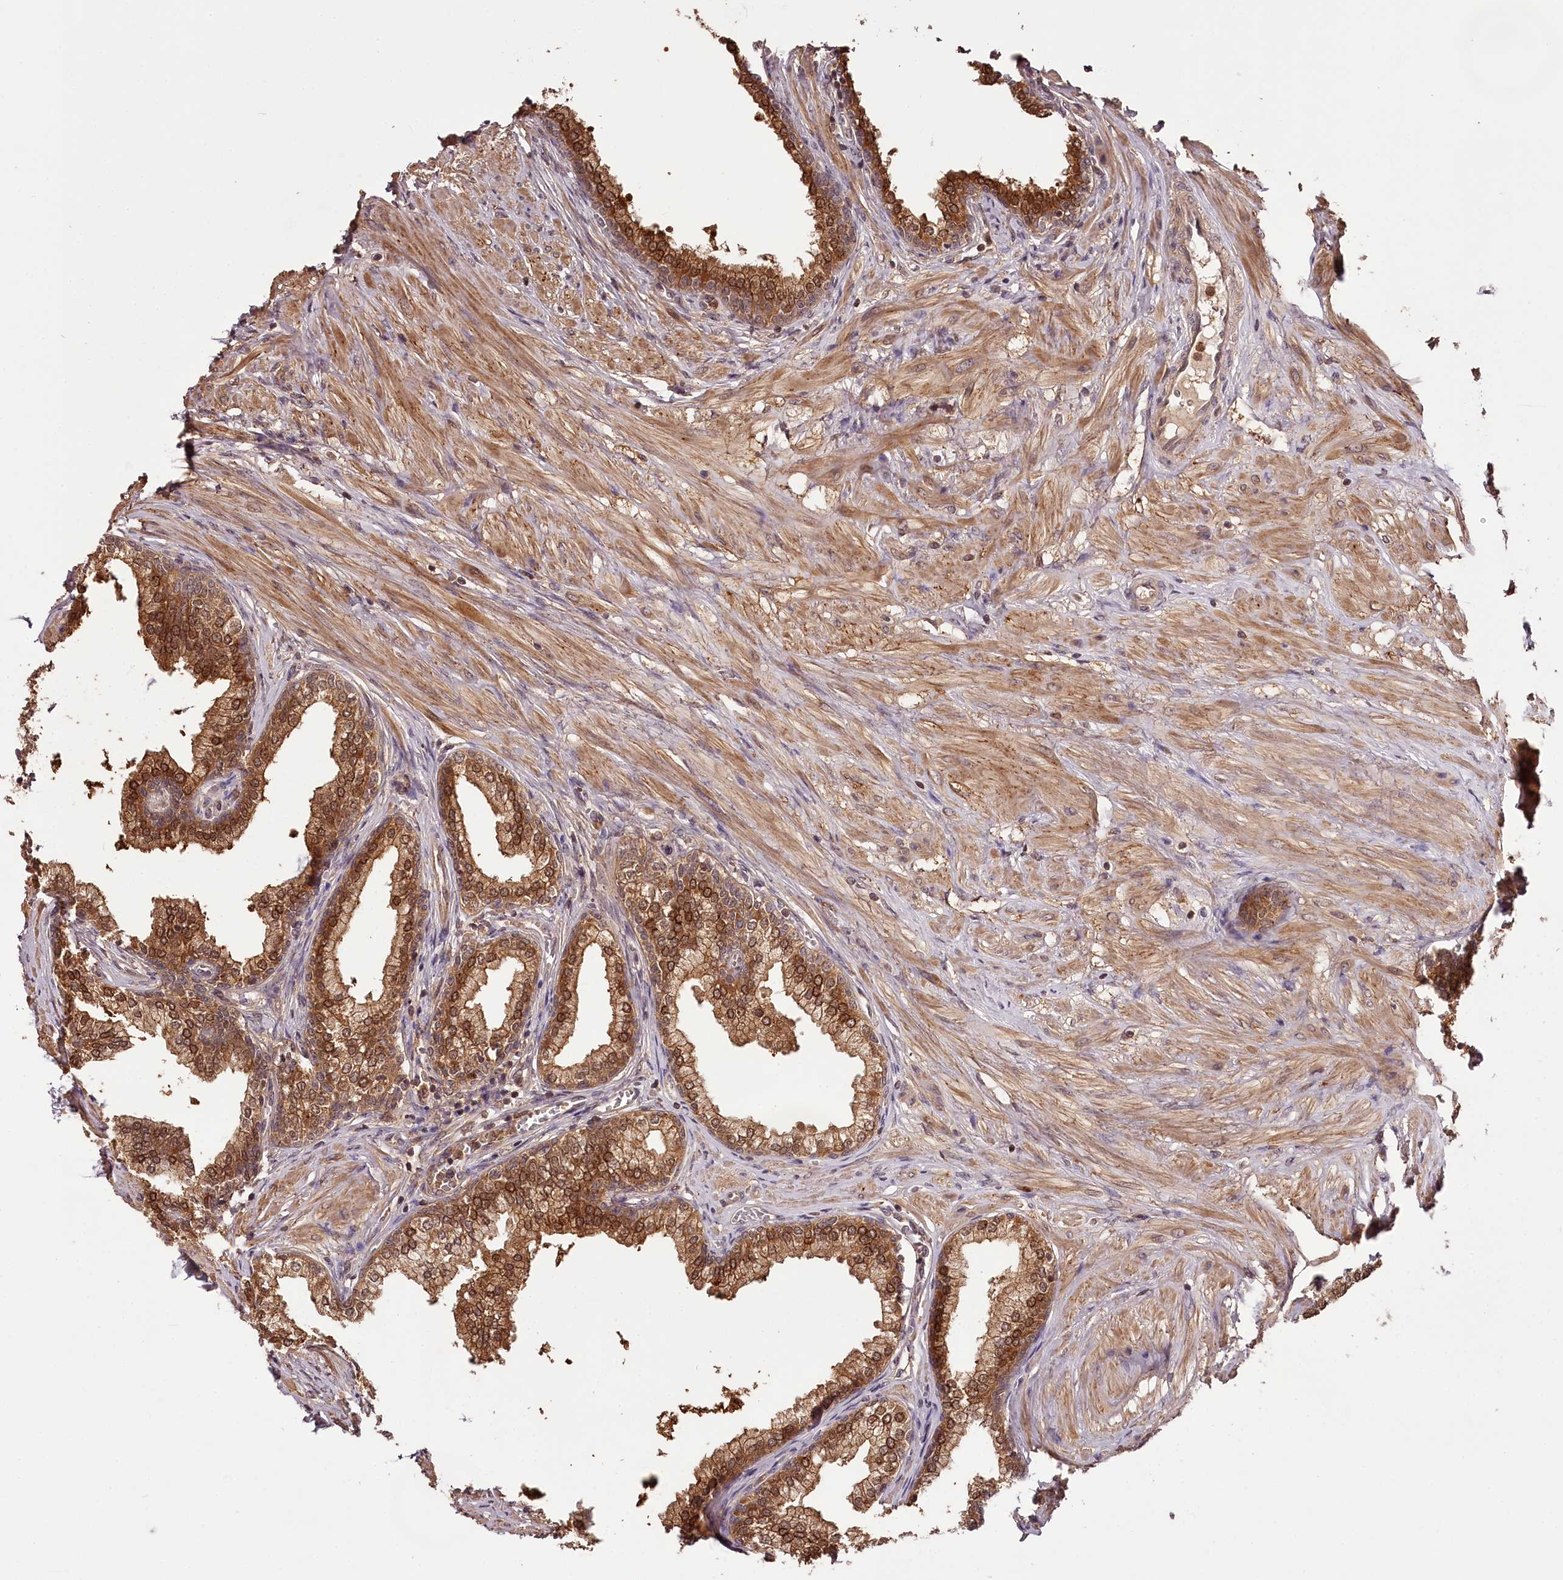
{"staining": {"intensity": "strong", "quantity": ">75%", "location": "cytoplasmic/membranous,nuclear"}, "tissue": "prostate", "cell_type": "Glandular cells", "image_type": "normal", "snomed": [{"axis": "morphology", "description": "Normal tissue, NOS"}, {"axis": "morphology", "description": "Urothelial carcinoma, Low grade"}, {"axis": "topography", "description": "Urinary bladder"}, {"axis": "topography", "description": "Prostate"}], "caption": "A high amount of strong cytoplasmic/membranous,nuclear positivity is identified in about >75% of glandular cells in normal prostate. The protein of interest is stained brown, and the nuclei are stained in blue (DAB (3,3'-diaminobenzidine) IHC with brightfield microscopy, high magnification).", "gene": "TTC12", "patient": {"sex": "male", "age": 60}}